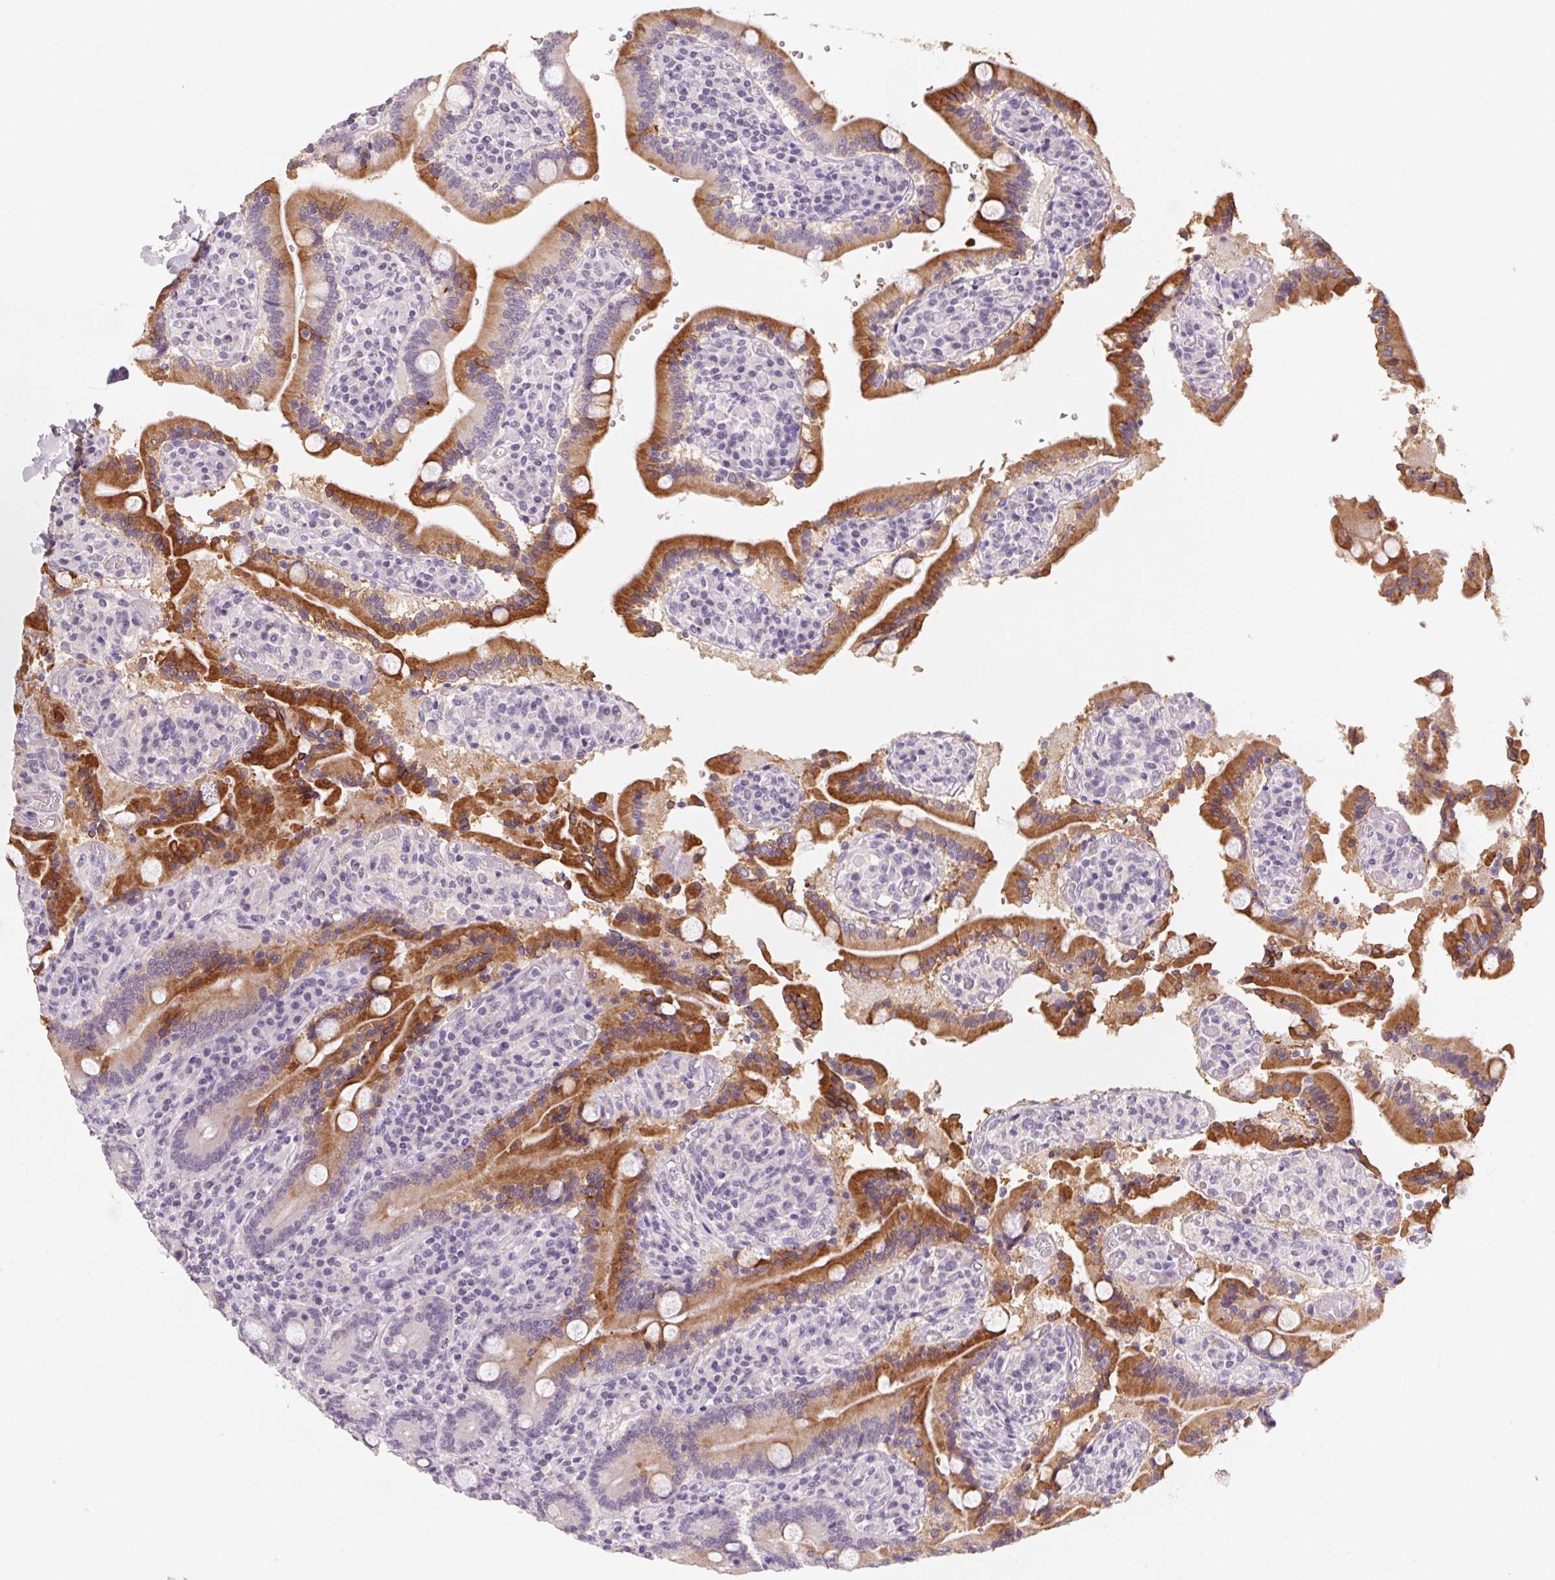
{"staining": {"intensity": "strong", "quantity": "25%-75%", "location": "cytoplasmic/membranous"}, "tissue": "duodenum", "cell_type": "Glandular cells", "image_type": "normal", "snomed": [{"axis": "morphology", "description": "Normal tissue, NOS"}, {"axis": "topography", "description": "Duodenum"}], "caption": "Immunohistochemical staining of normal human duodenum demonstrates strong cytoplasmic/membranous protein expression in approximately 25%-75% of glandular cells.", "gene": "CAPZA3", "patient": {"sex": "female", "age": 62}}